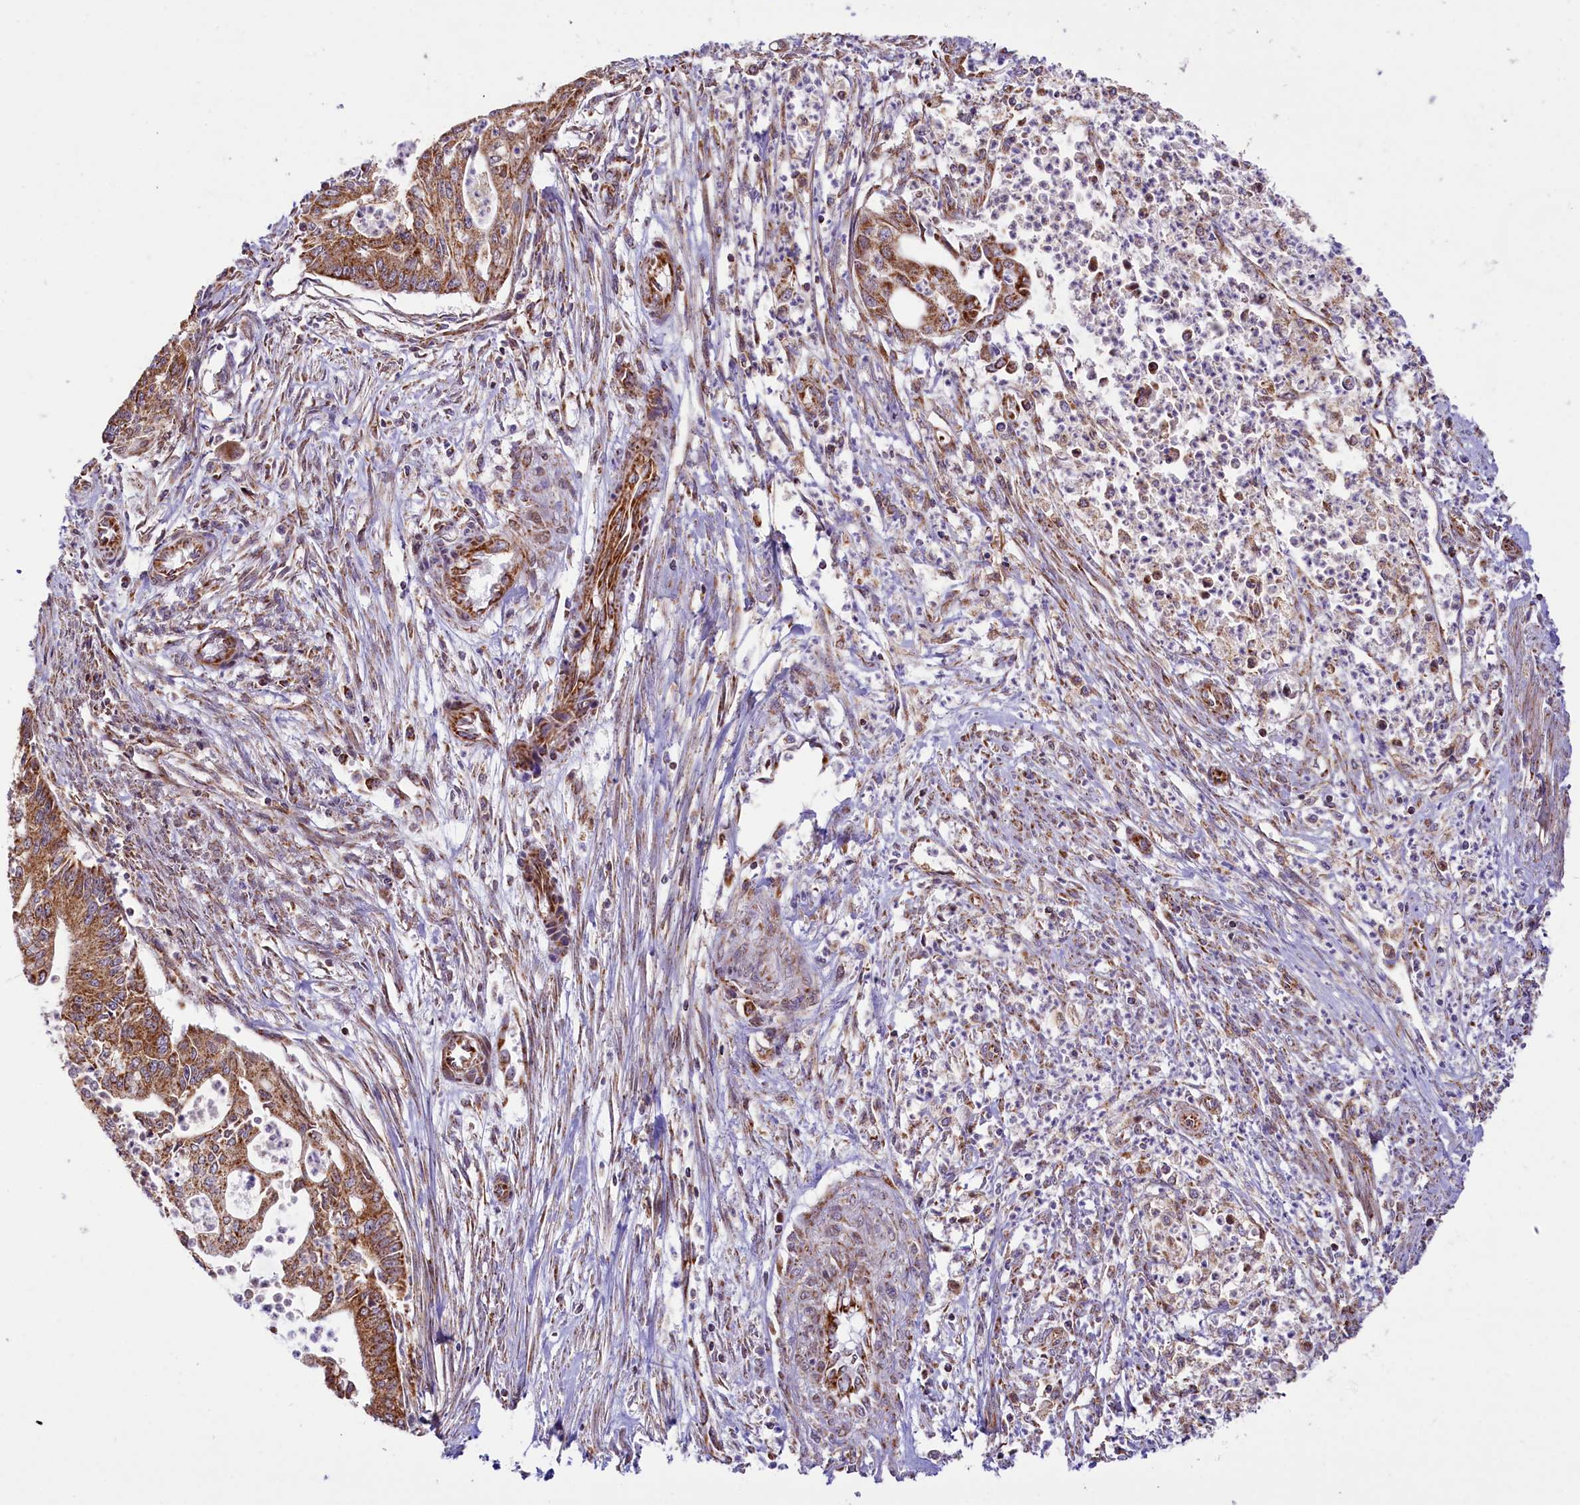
{"staining": {"intensity": "strong", "quantity": ">75%", "location": "cytoplasmic/membranous"}, "tissue": "endometrial cancer", "cell_type": "Tumor cells", "image_type": "cancer", "snomed": [{"axis": "morphology", "description": "Adenocarcinoma, NOS"}, {"axis": "topography", "description": "Endometrium"}], "caption": "This is a photomicrograph of immunohistochemistry staining of endometrial adenocarcinoma, which shows strong positivity in the cytoplasmic/membranous of tumor cells.", "gene": "NDUFA8", "patient": {"sex": "female", "age": 73}}